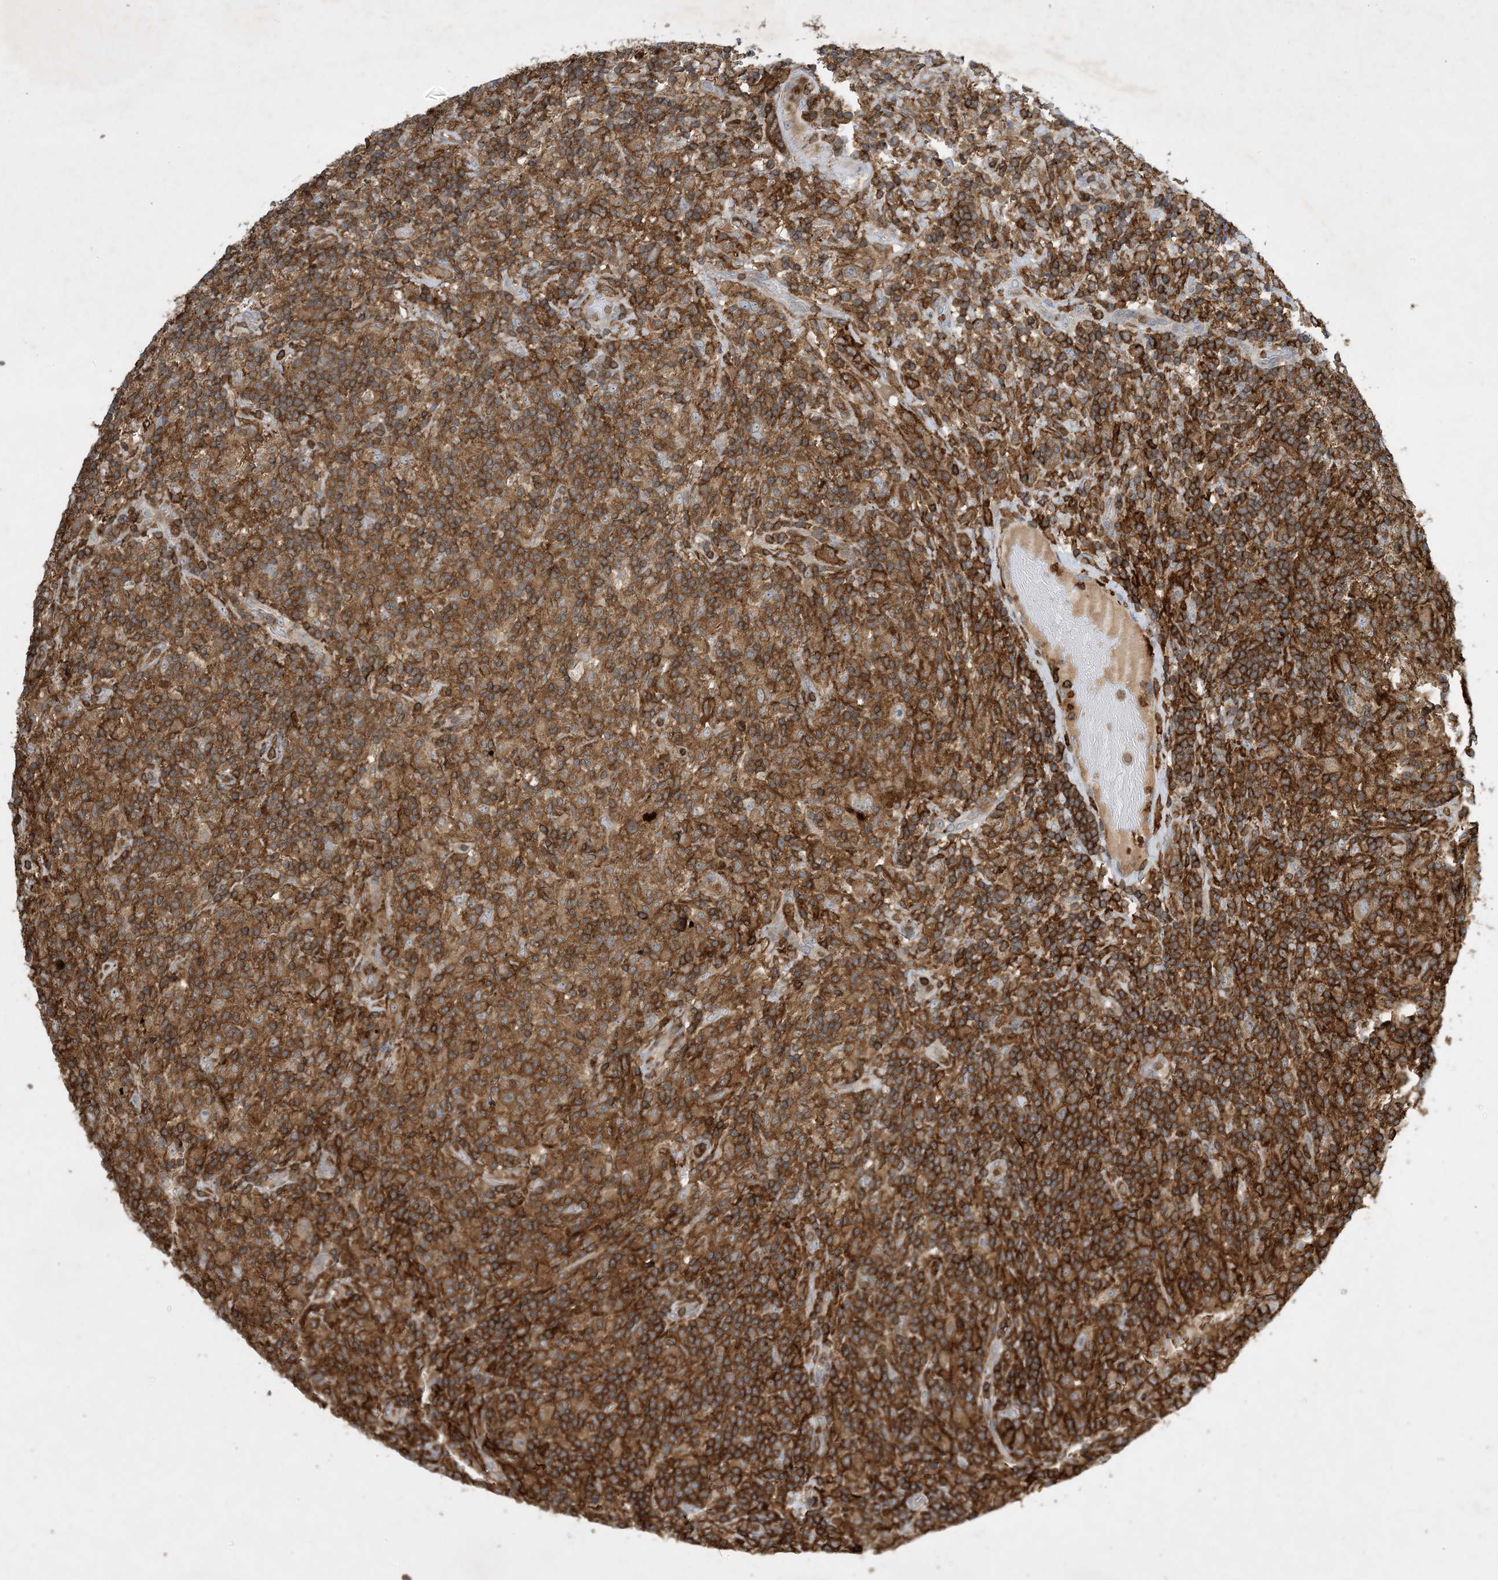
{"staining": {"intensity": "moderate", "quantity": ">75%", "location": "cytoplasmic/membranous"}, "tissue": "lymphoma", "cell_type": "Tumor cells", "image_type": "cancer", "snomed": [{"axis": "morphology", "description": "Hodgkin's disease, NOS"}, {"axis": "topography", "description": "Lymph node"}], "caption": "Immunohistochemical staining of Hodgkin's disease shows medium levels of moderate cytoplasmic/membranous protein positivity in approximately >75% of tumor cells. The staining is performed using DAB (3,3'-diaminobenzidine) brown chromogen to label protein expression. The nuclei are counter-stained blue using hematoxylin.", "gene": "AK9", "patient": {"sex": "male", "age": 70}}